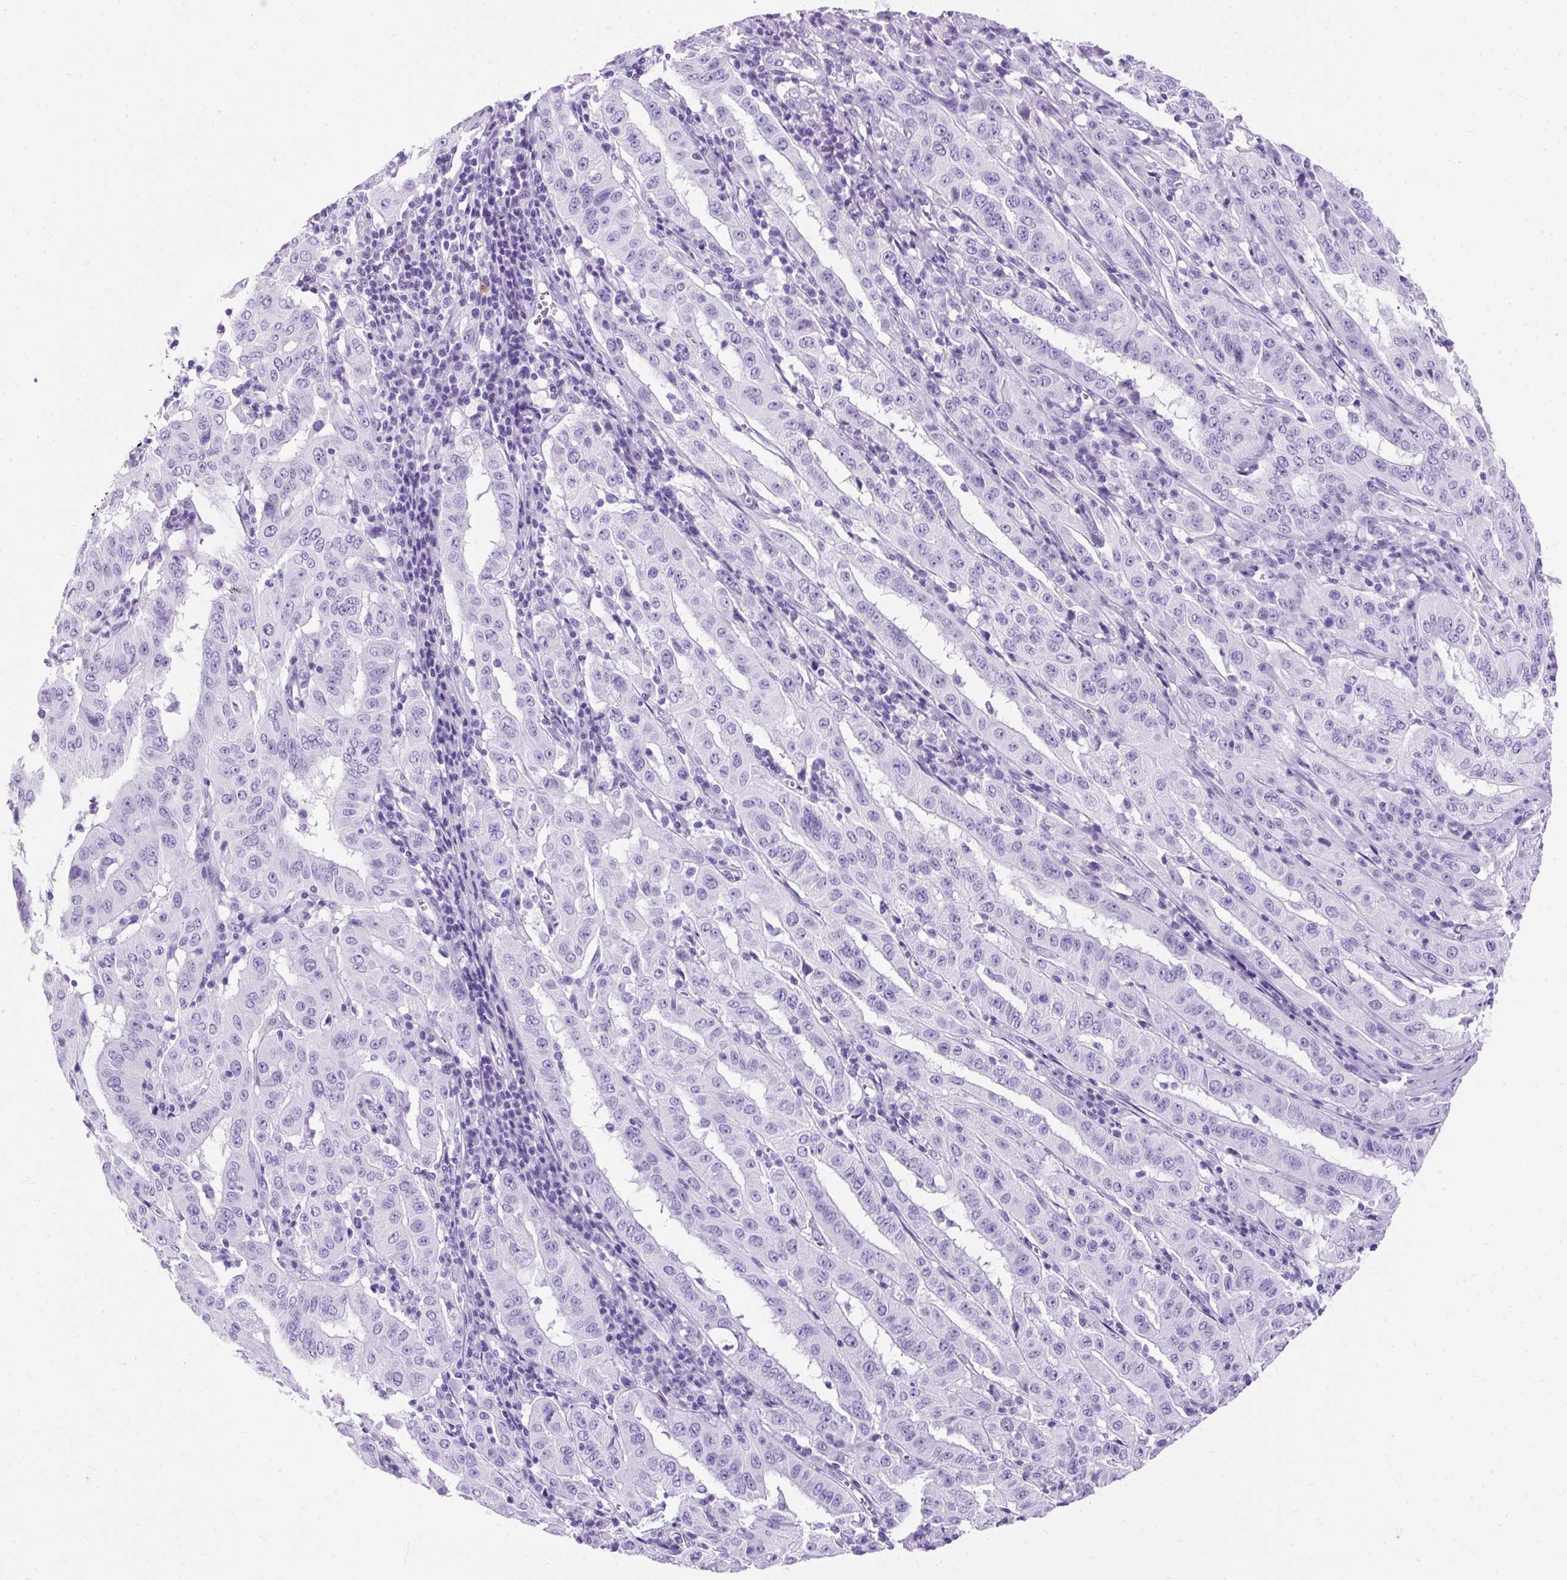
{"staining": {"intensity": "negative", "quantity": "none", "location": "none"}, "tissue": "pancreatic cancer", "cell_type": "Tumor cells", "image_type": "cancer", "snomed": [{"axis": "morphology", "description": "Adenocarcinoma, NOS"}, {"axis": "topography", "description": "Pancreas"}], "caption": "A micrograph of pancreatic adenocarcinoma stained for a protein reveals no brown staining in tumor cells.", "gene": "PVALB", "patient": {"sex": "male", "age": 63}}